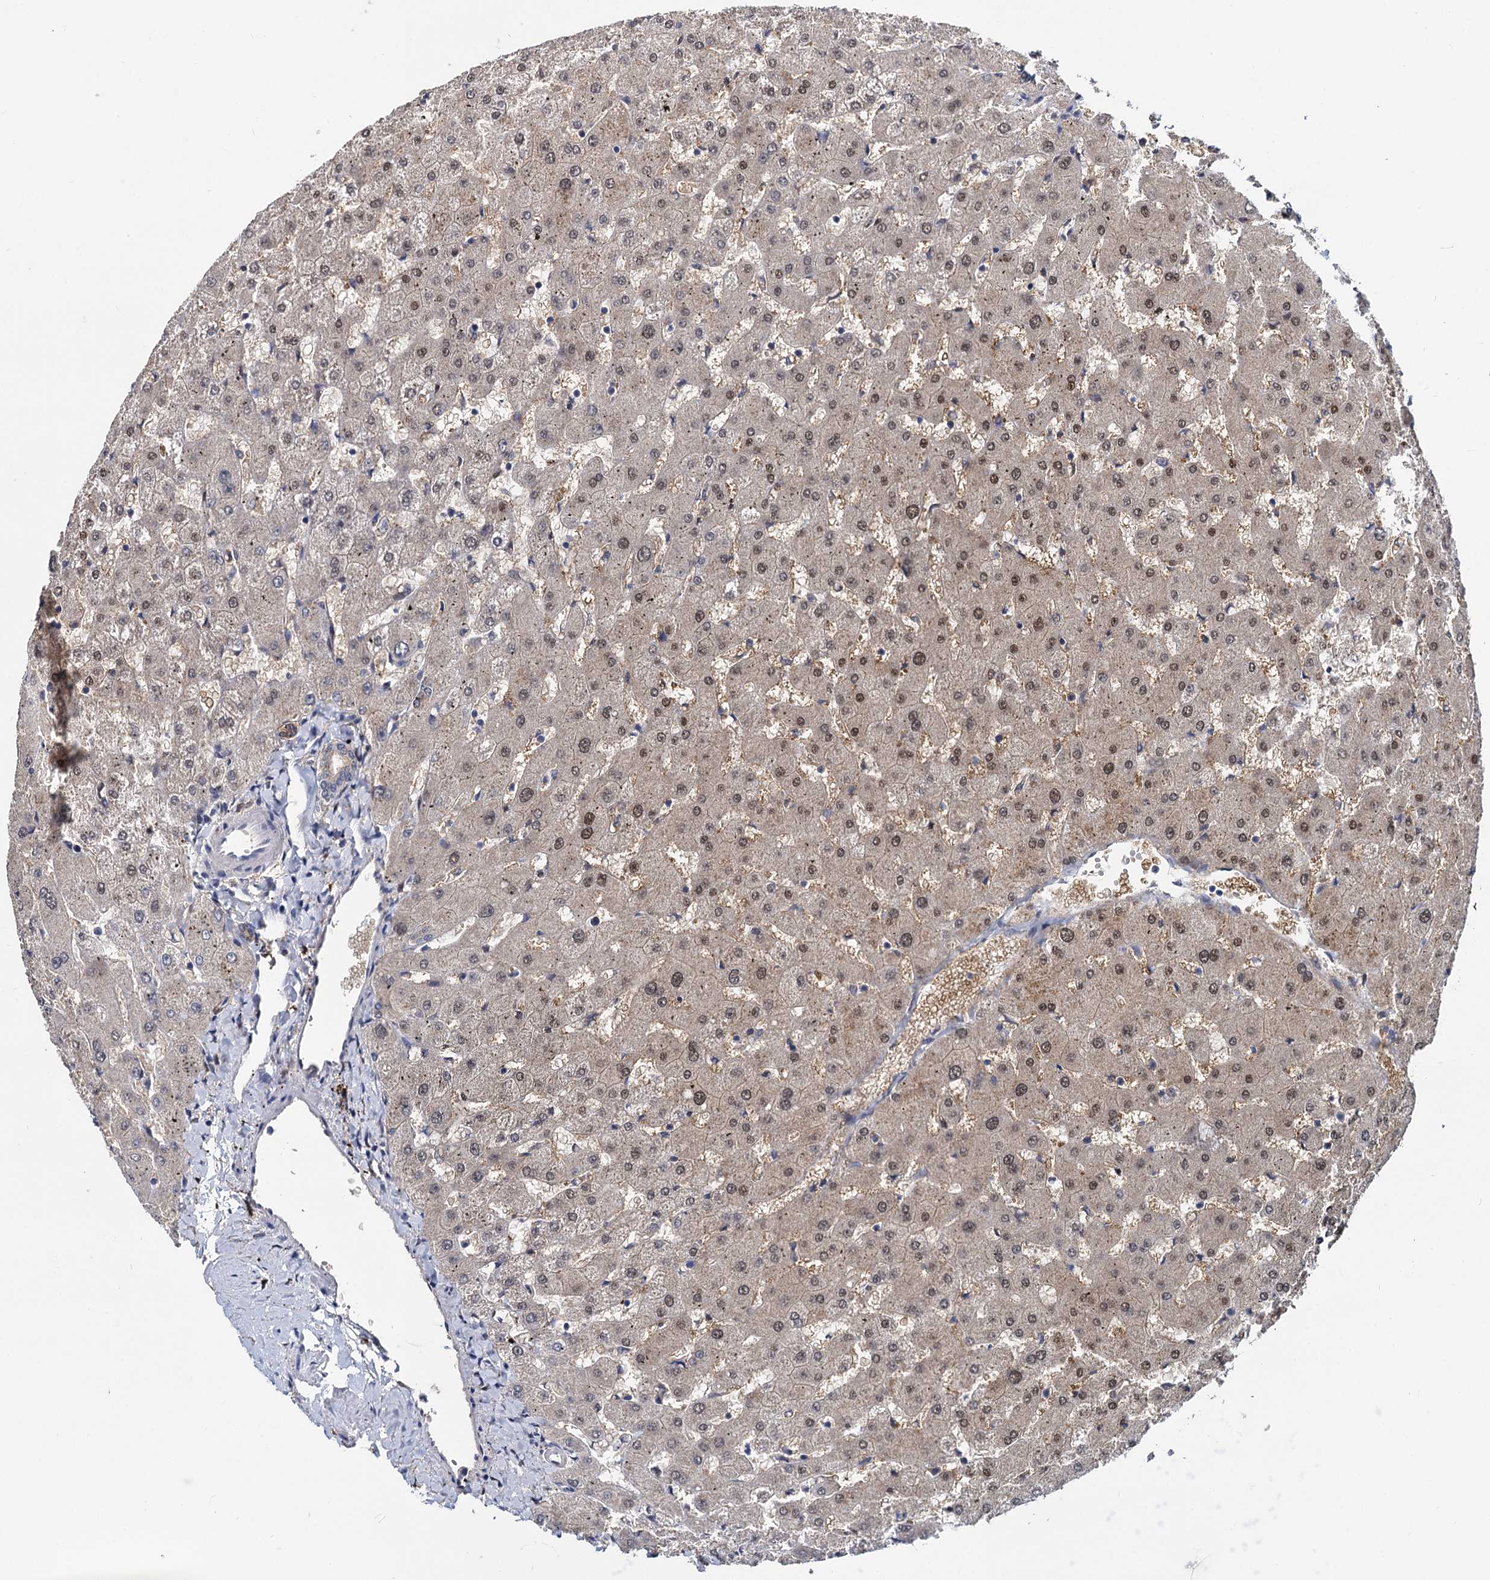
{"staining": {"intensity": "moderate", "quantity": ">75%", "location": "cytoplasmic/membranous"}, "tissue": "liver", "cell_type": "Cholangiocytes", "image_type": "normal", "snomed": [{"axis": "morphology", "description": "Normal tissue, NOS"}, {"axis": "topography", "description": "Liver"}], "caption": "A brown stain shows moderate cytoplasmic/membranous expression of a protein in cholangiocytes of unremarkable liver.", "gene": "GSTM3", "patient": {"sex": "female", "age": 63}}